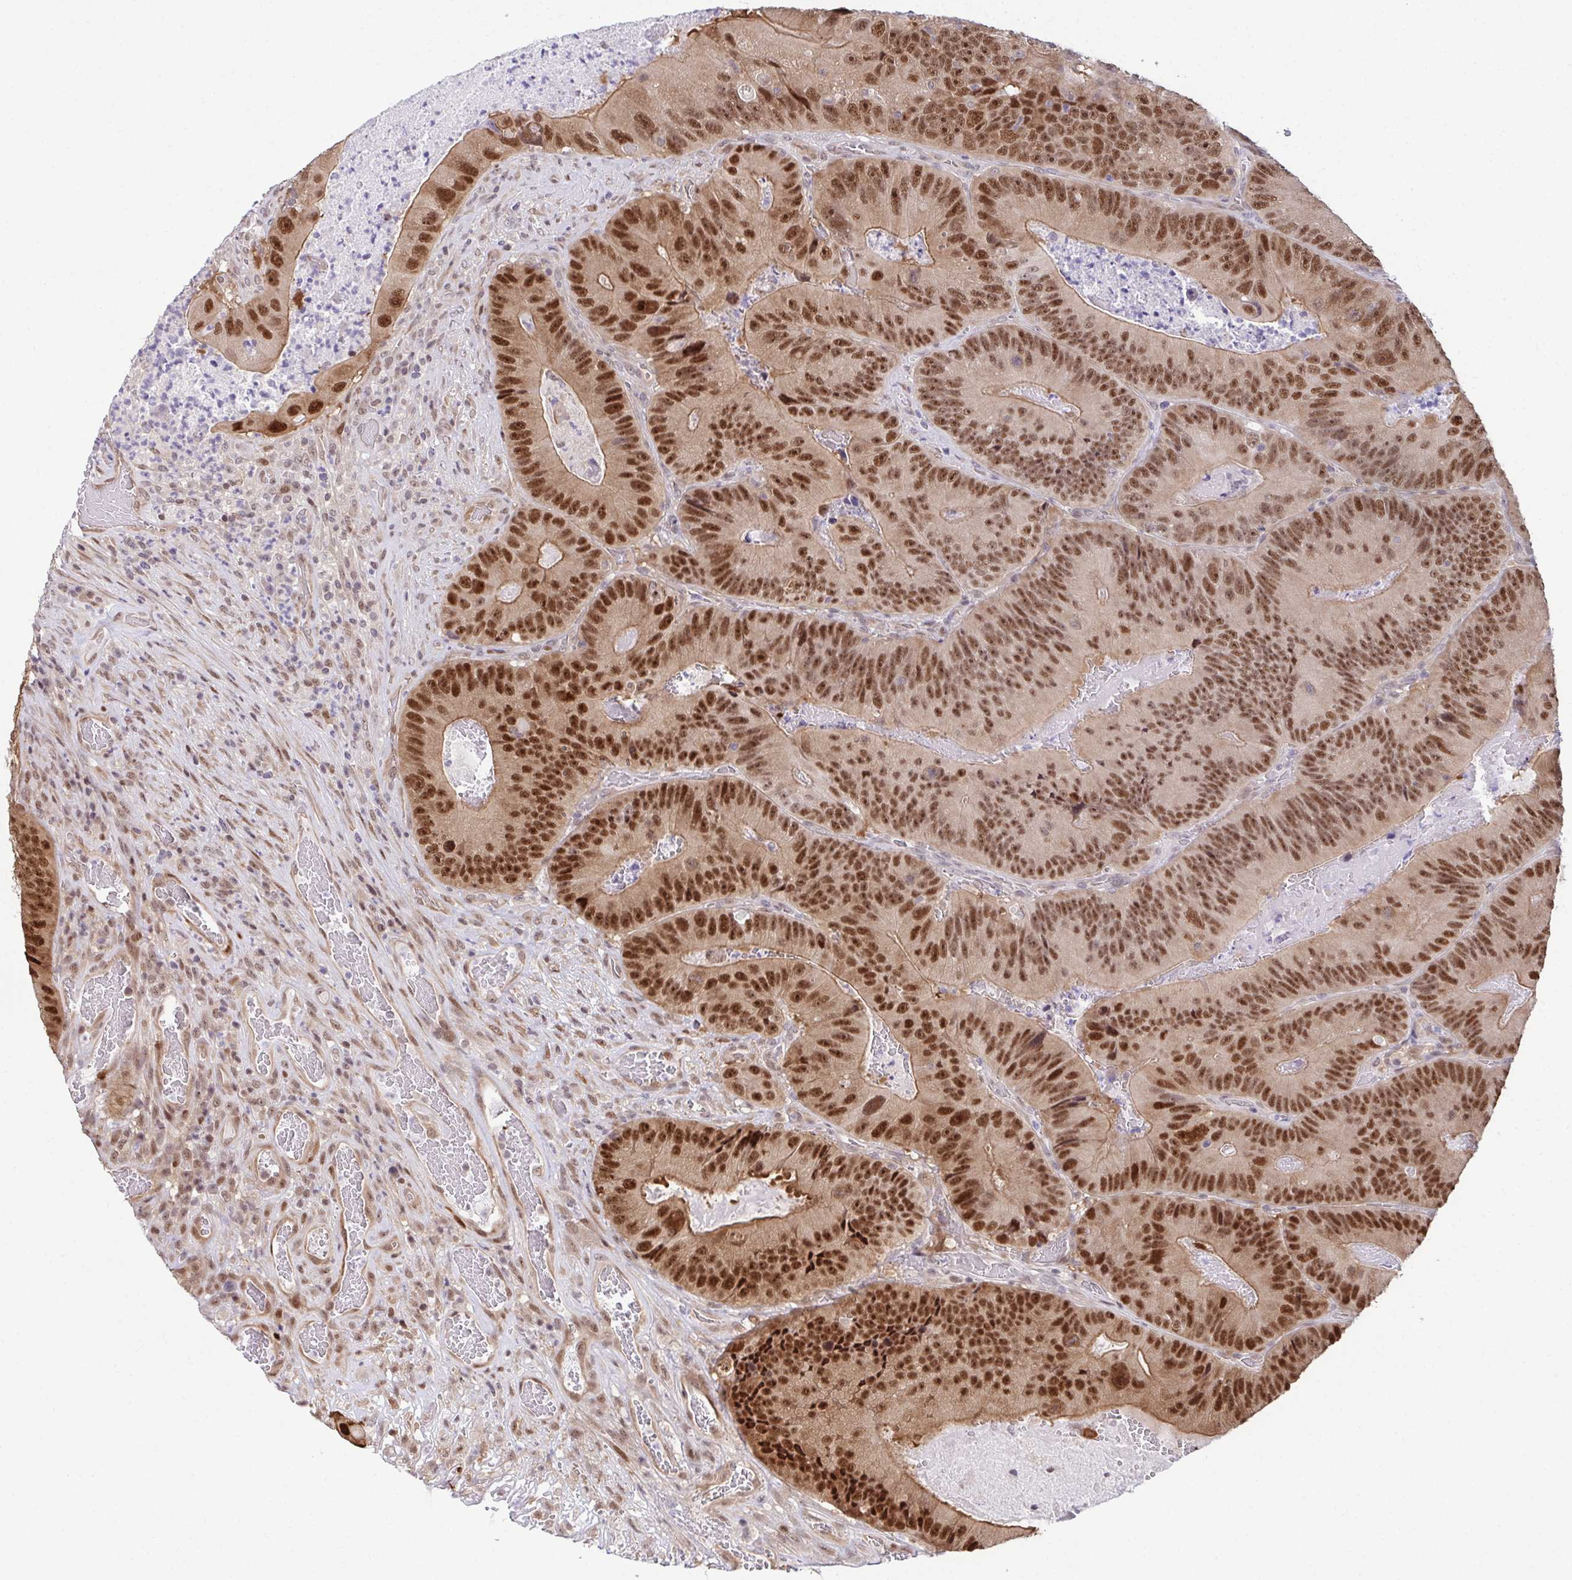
{"staining": {"intensity": "moderate", "quantity": ">75%", "location": "cytoplasmic/membranous,nuclear"}, "tissue": "colorectal cancer", "cell_type": "Tumor cells", "image_type": "cancer", "snomed": [{"axis": "morphology", "description": "Adenocarcinoma, NOS"}, {"axis": "topography", "description": "Colon"}], "caption": "An IHC image of tumor tissue is shown. Protein staining in brown highlights moderate cytoplasmic/membranous and nuclear positivity in colorectal cancer within tumor cells.", "gene": "DNAJB1", "patient": {"sex": "female", "age": 86}}